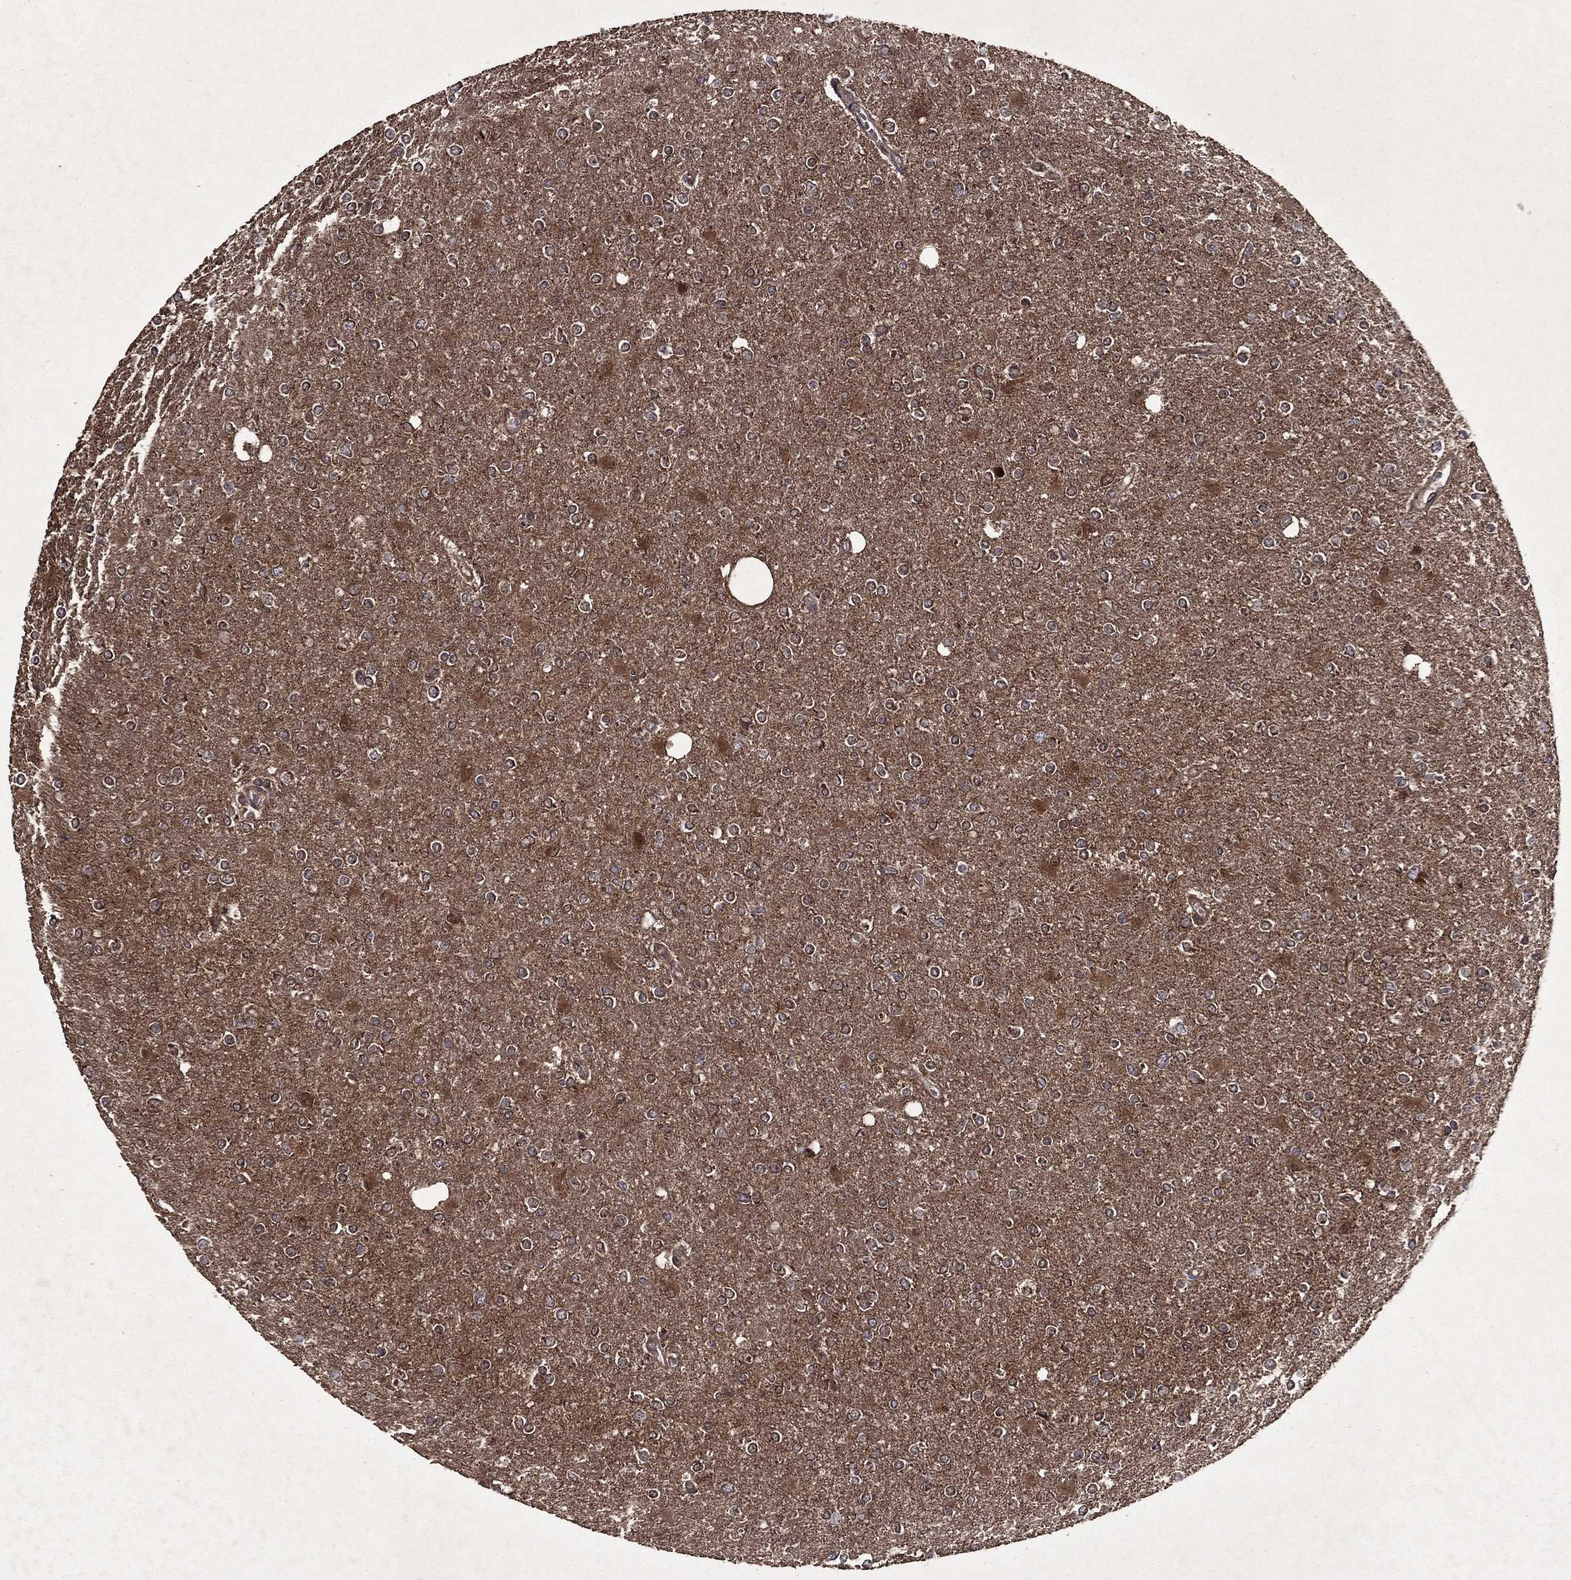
{"staining": {"intensity": "moderate", "quantity": "<25%", "location": "cytoplasmic/membranous"}, "tissue": "glioma", "cell_type": "Tumor cells", "image_type": "cancer", "snomed": [{"axis": "morphology", "description": "Glioma, malignant, High grade"}, {"axis": "topography", "description": "Cerebral cortex"}], "caption": "Moderate cytoplasmic/membranous protein expression is seen in approximately <25% of tumor cells in malignant high-grade glioma.", "gene": "EIF2B4", "patient": {"sex": "male", "age": 70}}